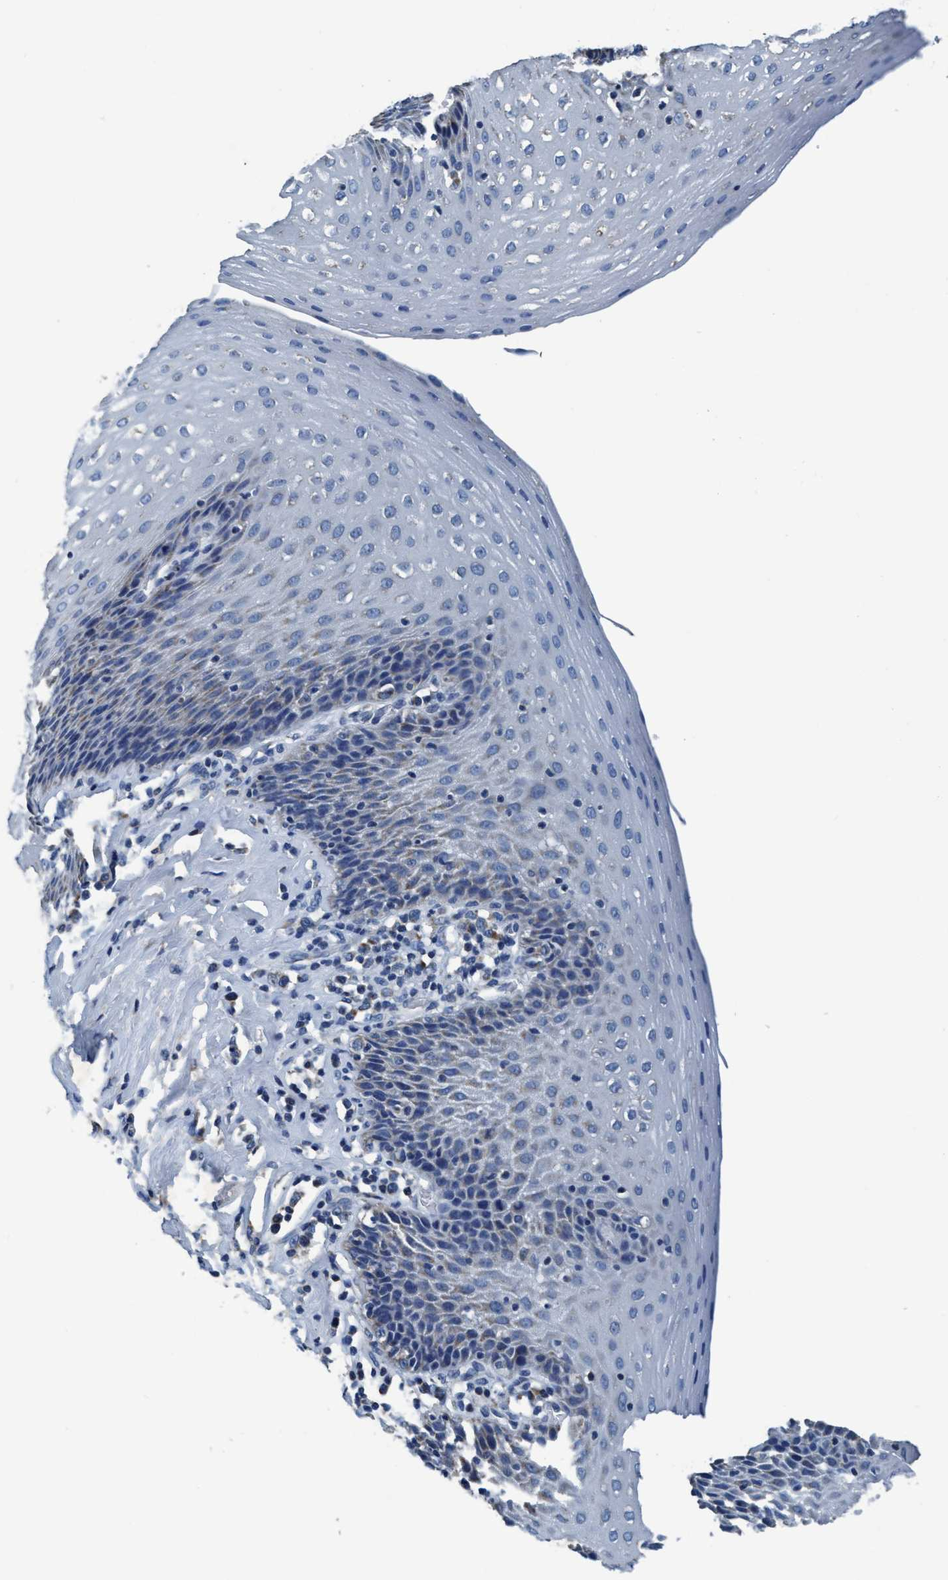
{"staining": {"intensity": "weak", "quantity": "<25%", "location": "cytoplasmic/membranous"}, "tissue": "esophagus", "cell_type": "Squamous epithelial cells", "image_type": "normal", "snomed": [{"axis": "morphology", "description": "Normal tissue, NOS"}, {"axis": "topography", "description": "Esophagus"}], "caption": "Esophagus was stained to show a protein in brown. There is no significant staining in squamous epithelial cells. (Stains: DAB IHC with hematoxylin counter stain, Microscopy: brightfield microscopy at high magnification).", "gene": "ANKFN1", "patient": {"sex": "female", "age": 61}}